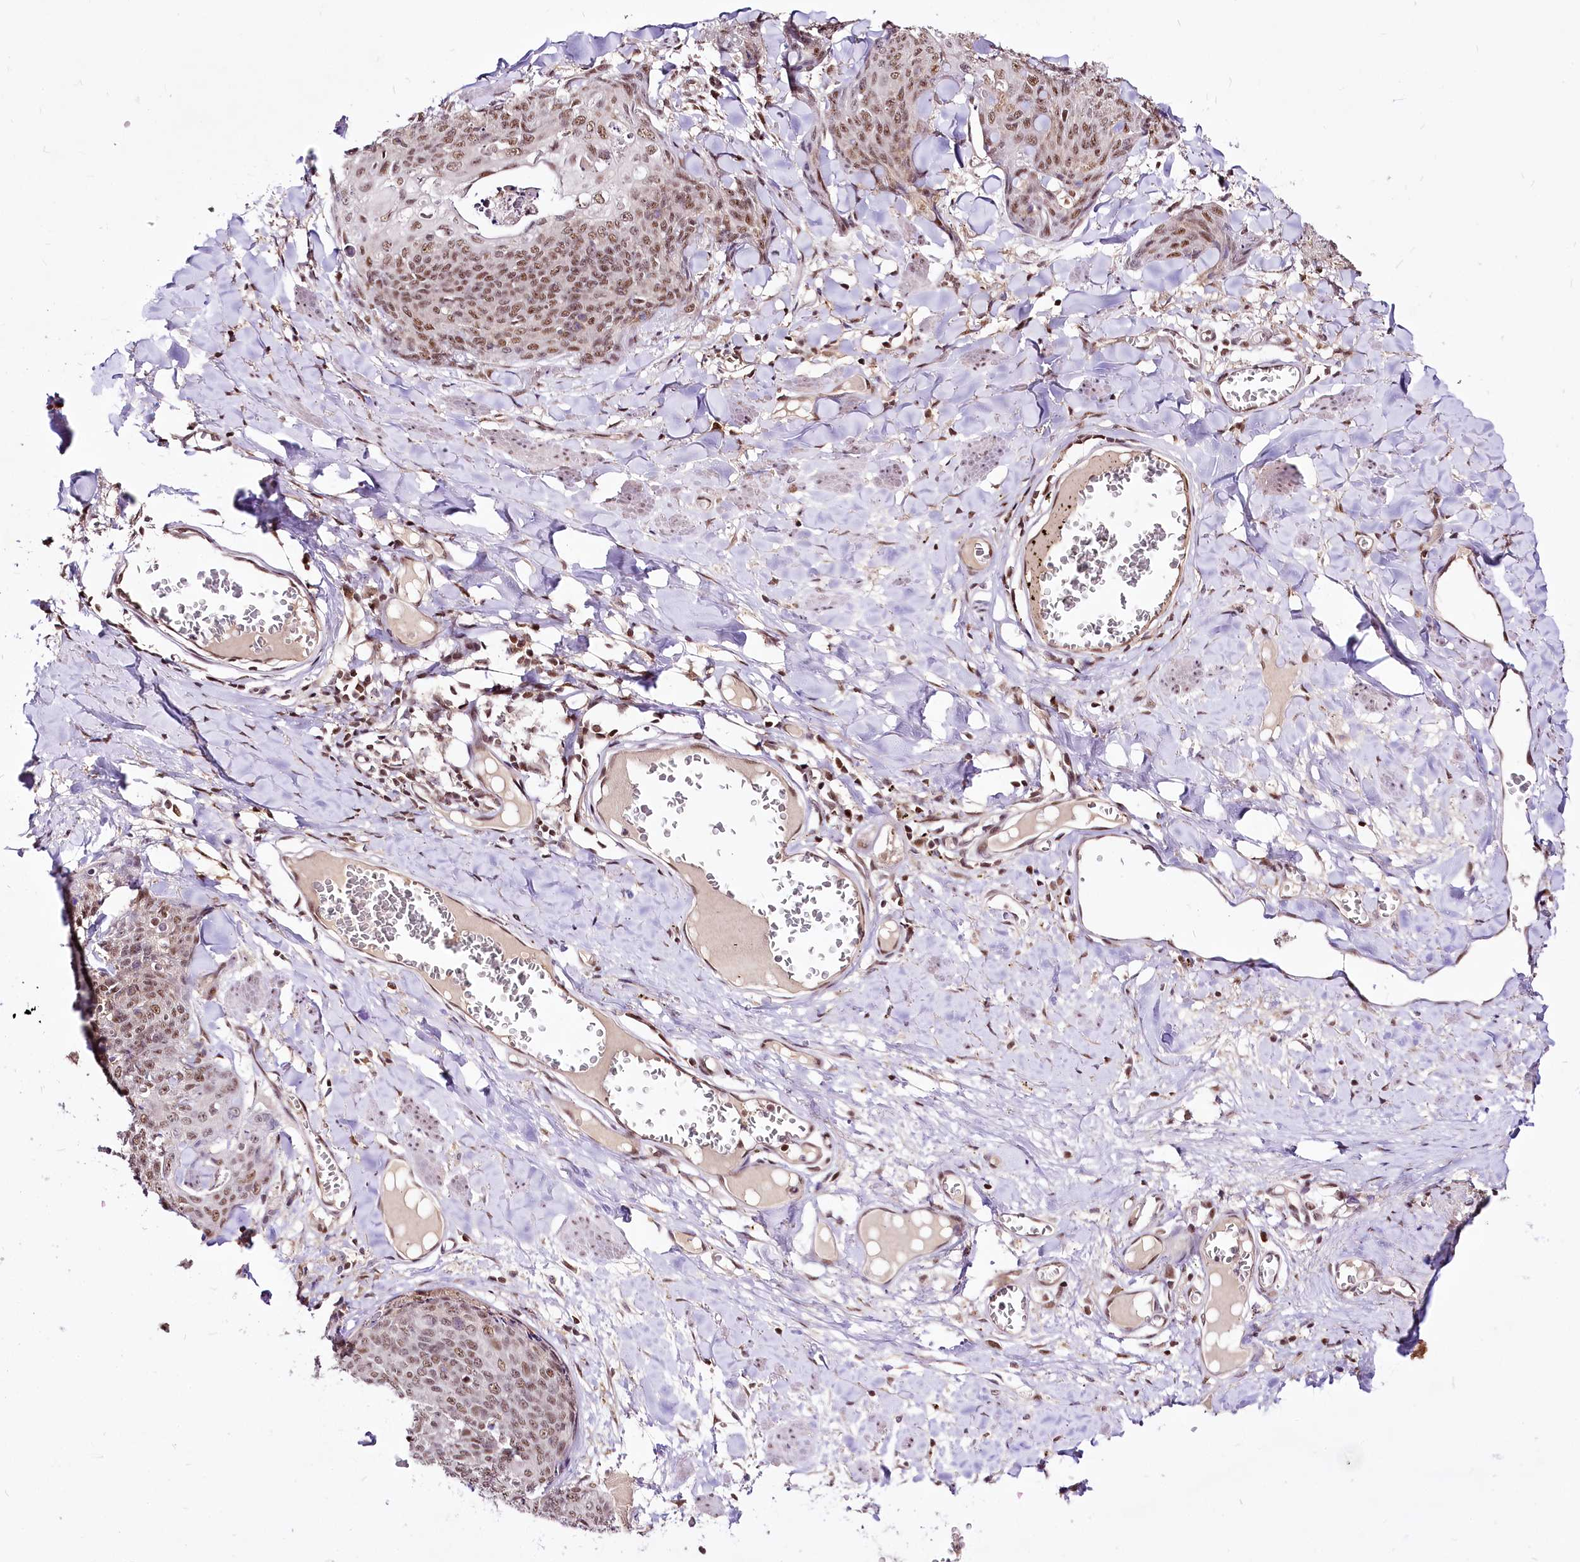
{"staining": {"intensity": "weak", "quantity": ">75%", "location": "nuclear"}, "tissue": "skin cancer", "cell_type": "Tumor cells", "image_type": "cancer", "snomed": [{"axis": "morphology", "description": "Squamous cell carcinoma, NOS"}, {"axis": "topography", "description": "Skin"}, {"axis": "topography", "description": "Vulva"}], "caption": "Immunohistochemistry of skin squamous cell carcinoma displays low levels of weak nuclear positivity in approximately >75% of tumor cells.", "gene": "POLA2", "patient": {"sex": "female", "age": 85}}